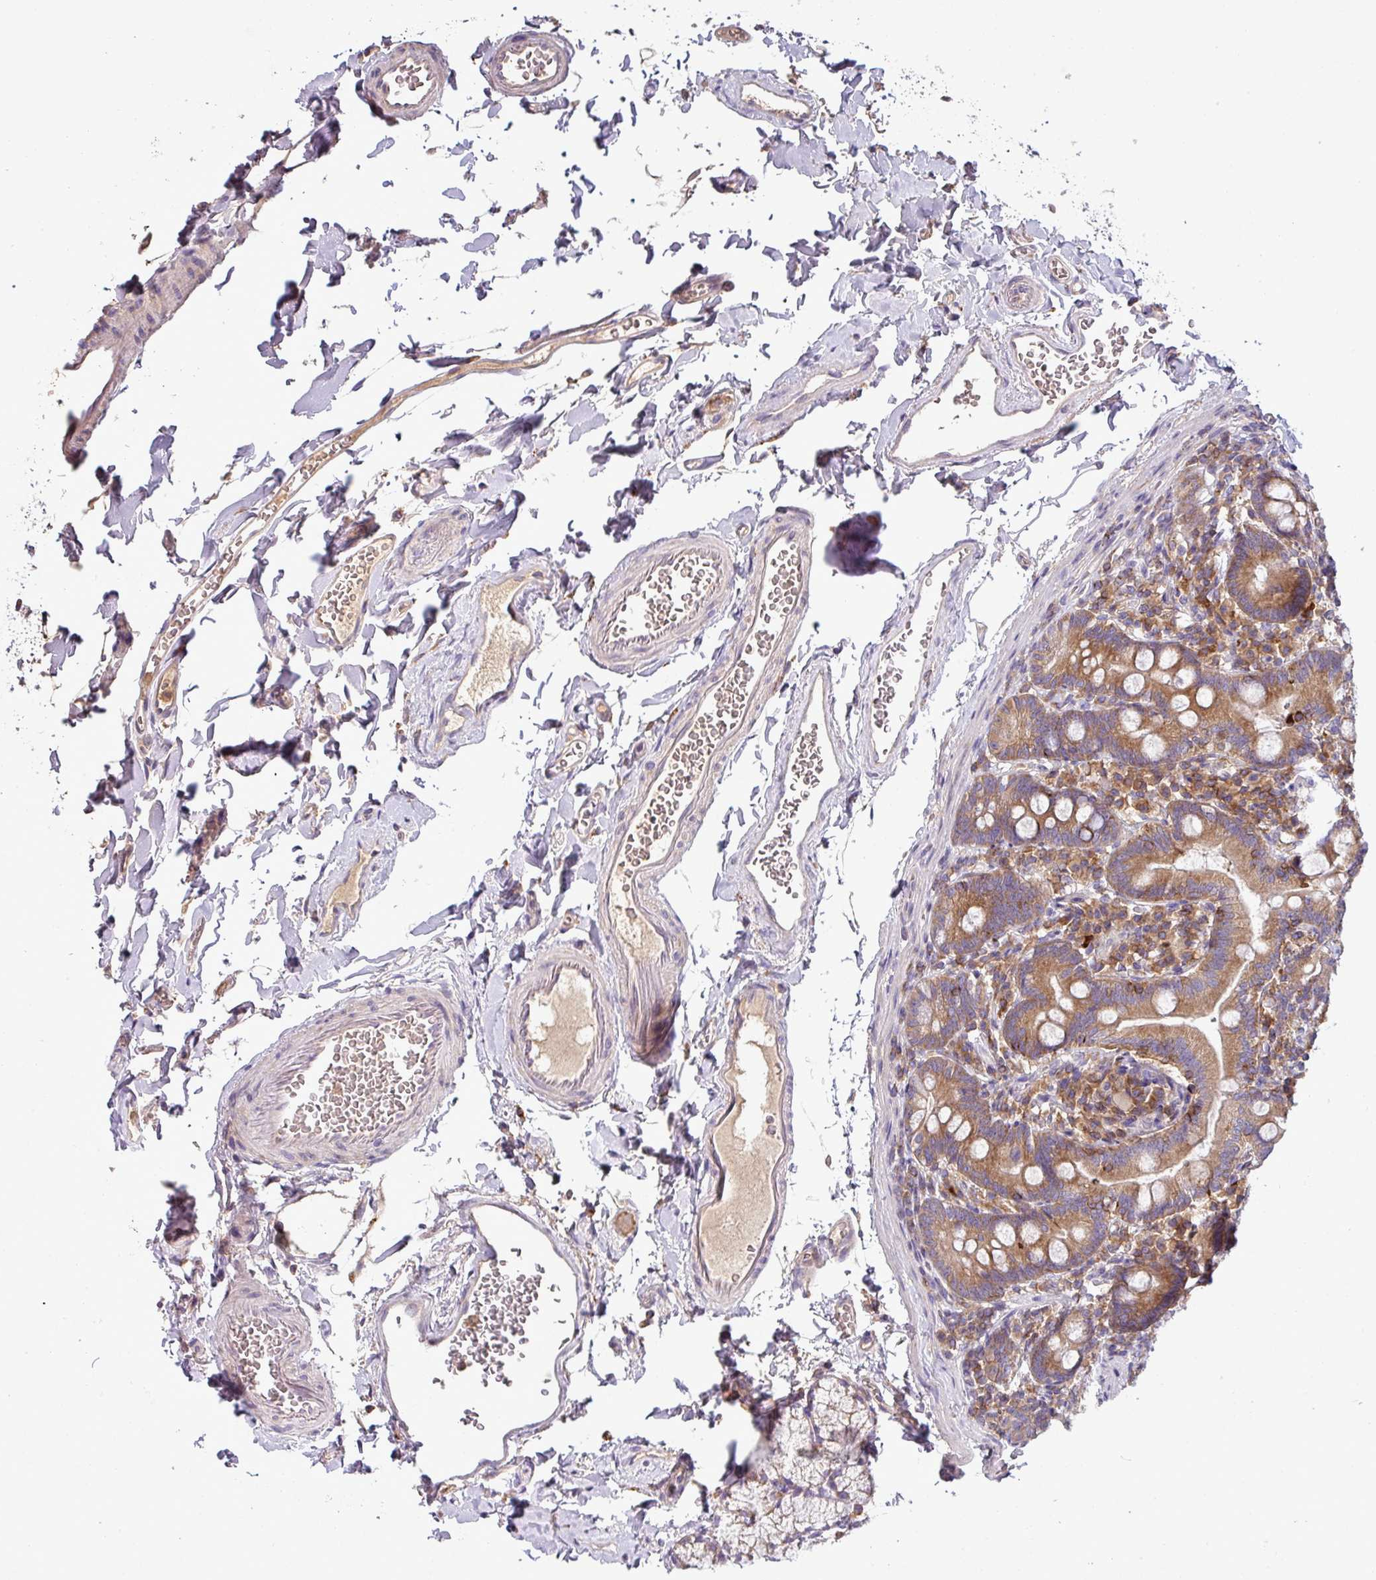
{"staining": {"intensity": "moderate", "quantity": ">75%", "location": "cytoplasmic/membranous"}, "tissue": "duodenum", "cell_type": "Glandular cells", "image_type": "normal", "snomed": [{"axis": "morphology", "description": "Normal tissue, NOS"}, {"axis": "topography", "description": "Duodenum"}], "caption": "Duodenum stained with IHC reveals moderate cytoplasmic/membranous expression in about >75% of glandular cells. (Stains: DAB (3,3'-diaminobenzidine) in brown, nuclei in blue, Microscopy: brightfield microscopy at high magnification).", "gene": "LRRC74B", "patient": {"sex": "female", "age": 67}}